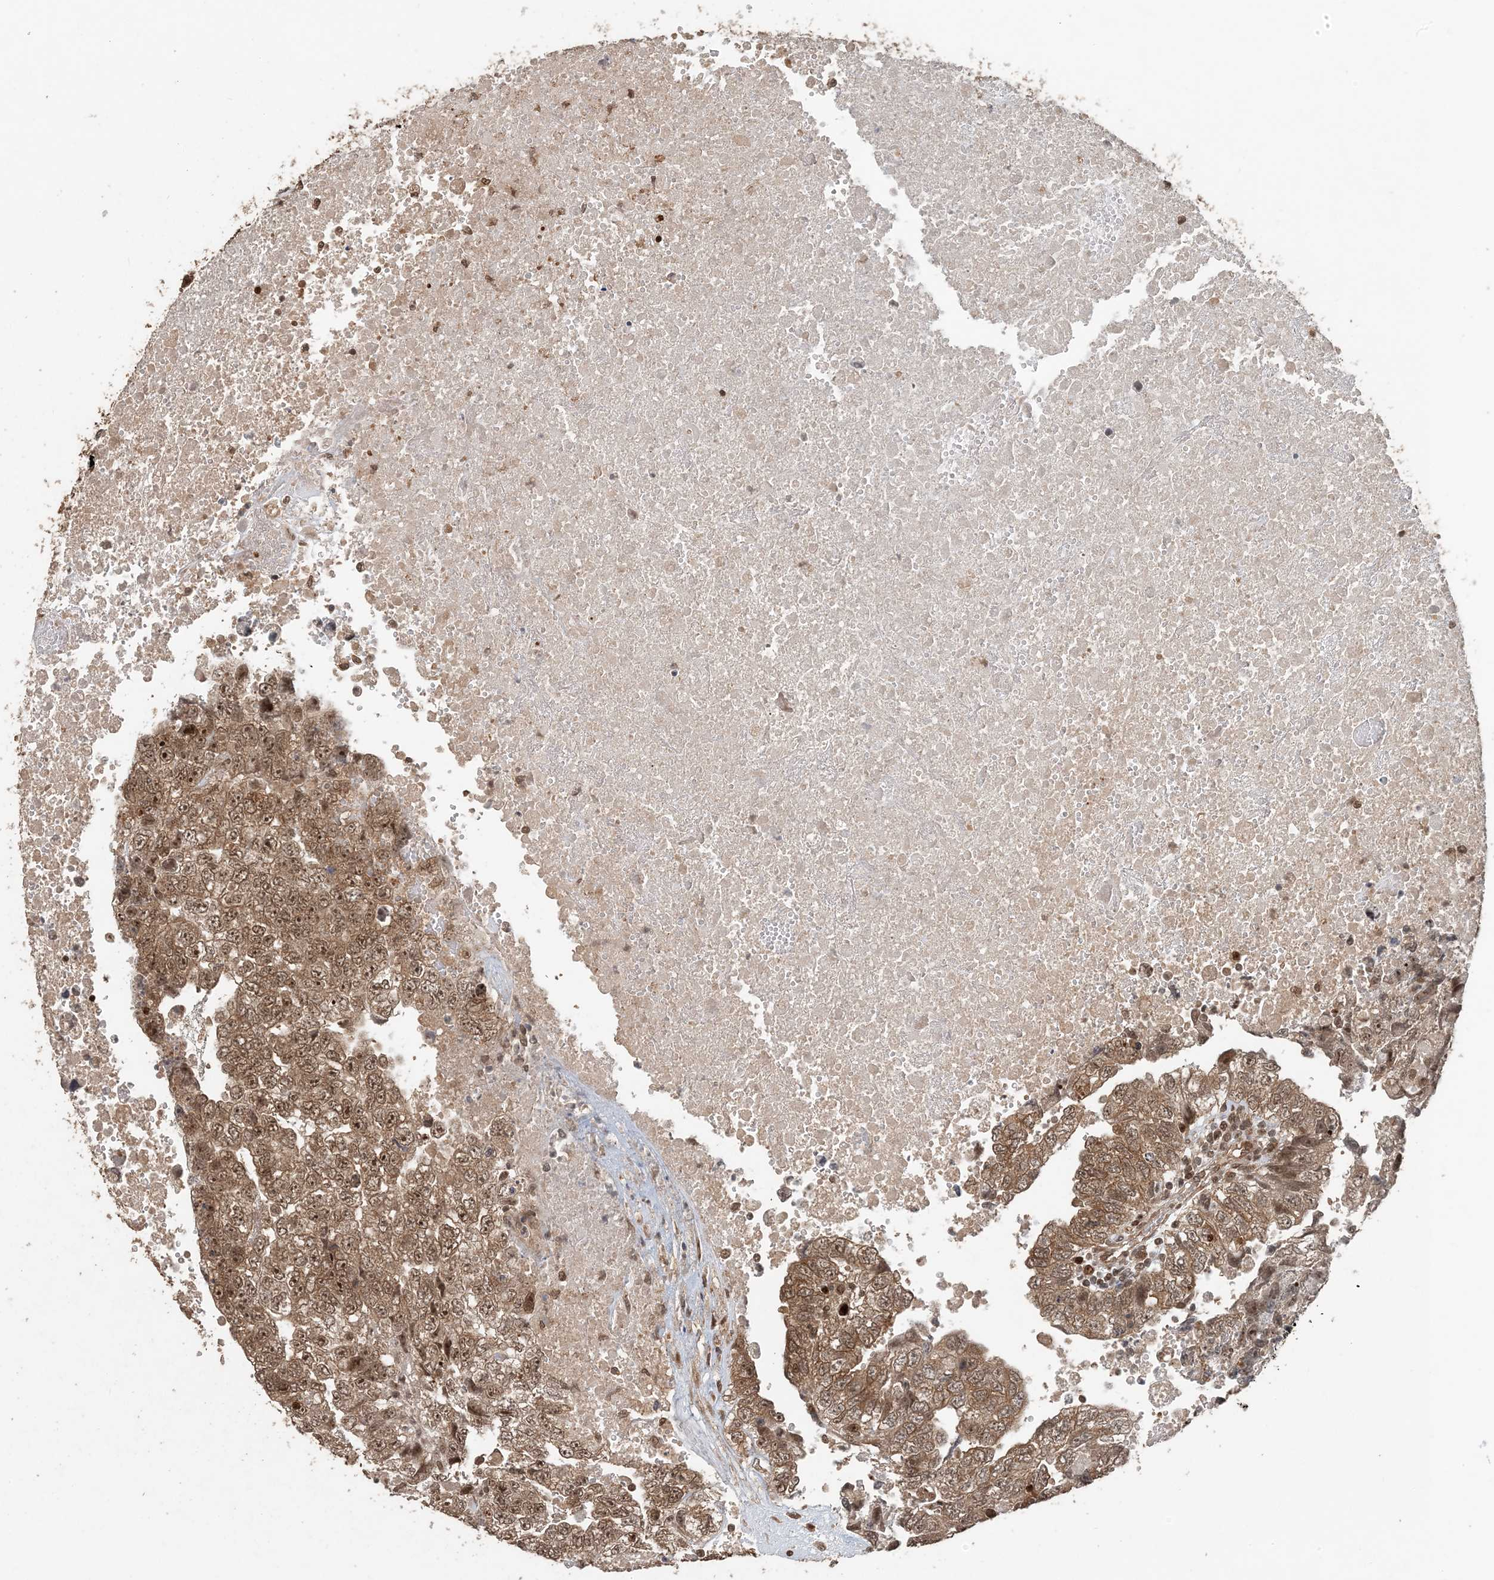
{"staining": {"intensity": "moderate", "quantity": ">75%", "location": "cytoplasmic/membranous,nuclear"}, "tissue": "testis cancer", "cell_type": "Tumor cells", "image_type": "cancer", "snomed": [{"axis": "morphology", "description": "Carcinoma, Embryonal, NOS"}, {"axis": "topography", "description": "Testis"}], "caption": "Immunohistochemical staining of human testis embryonal carcinoma reveals medium levels of moderate cytoplasmic/membranous and nuclear positivity in approximately >75% of tumor cells. Nuclei are stained in blue.", "gene": "ATP13A2", "patient": {"sex": "male", "age": 37}}